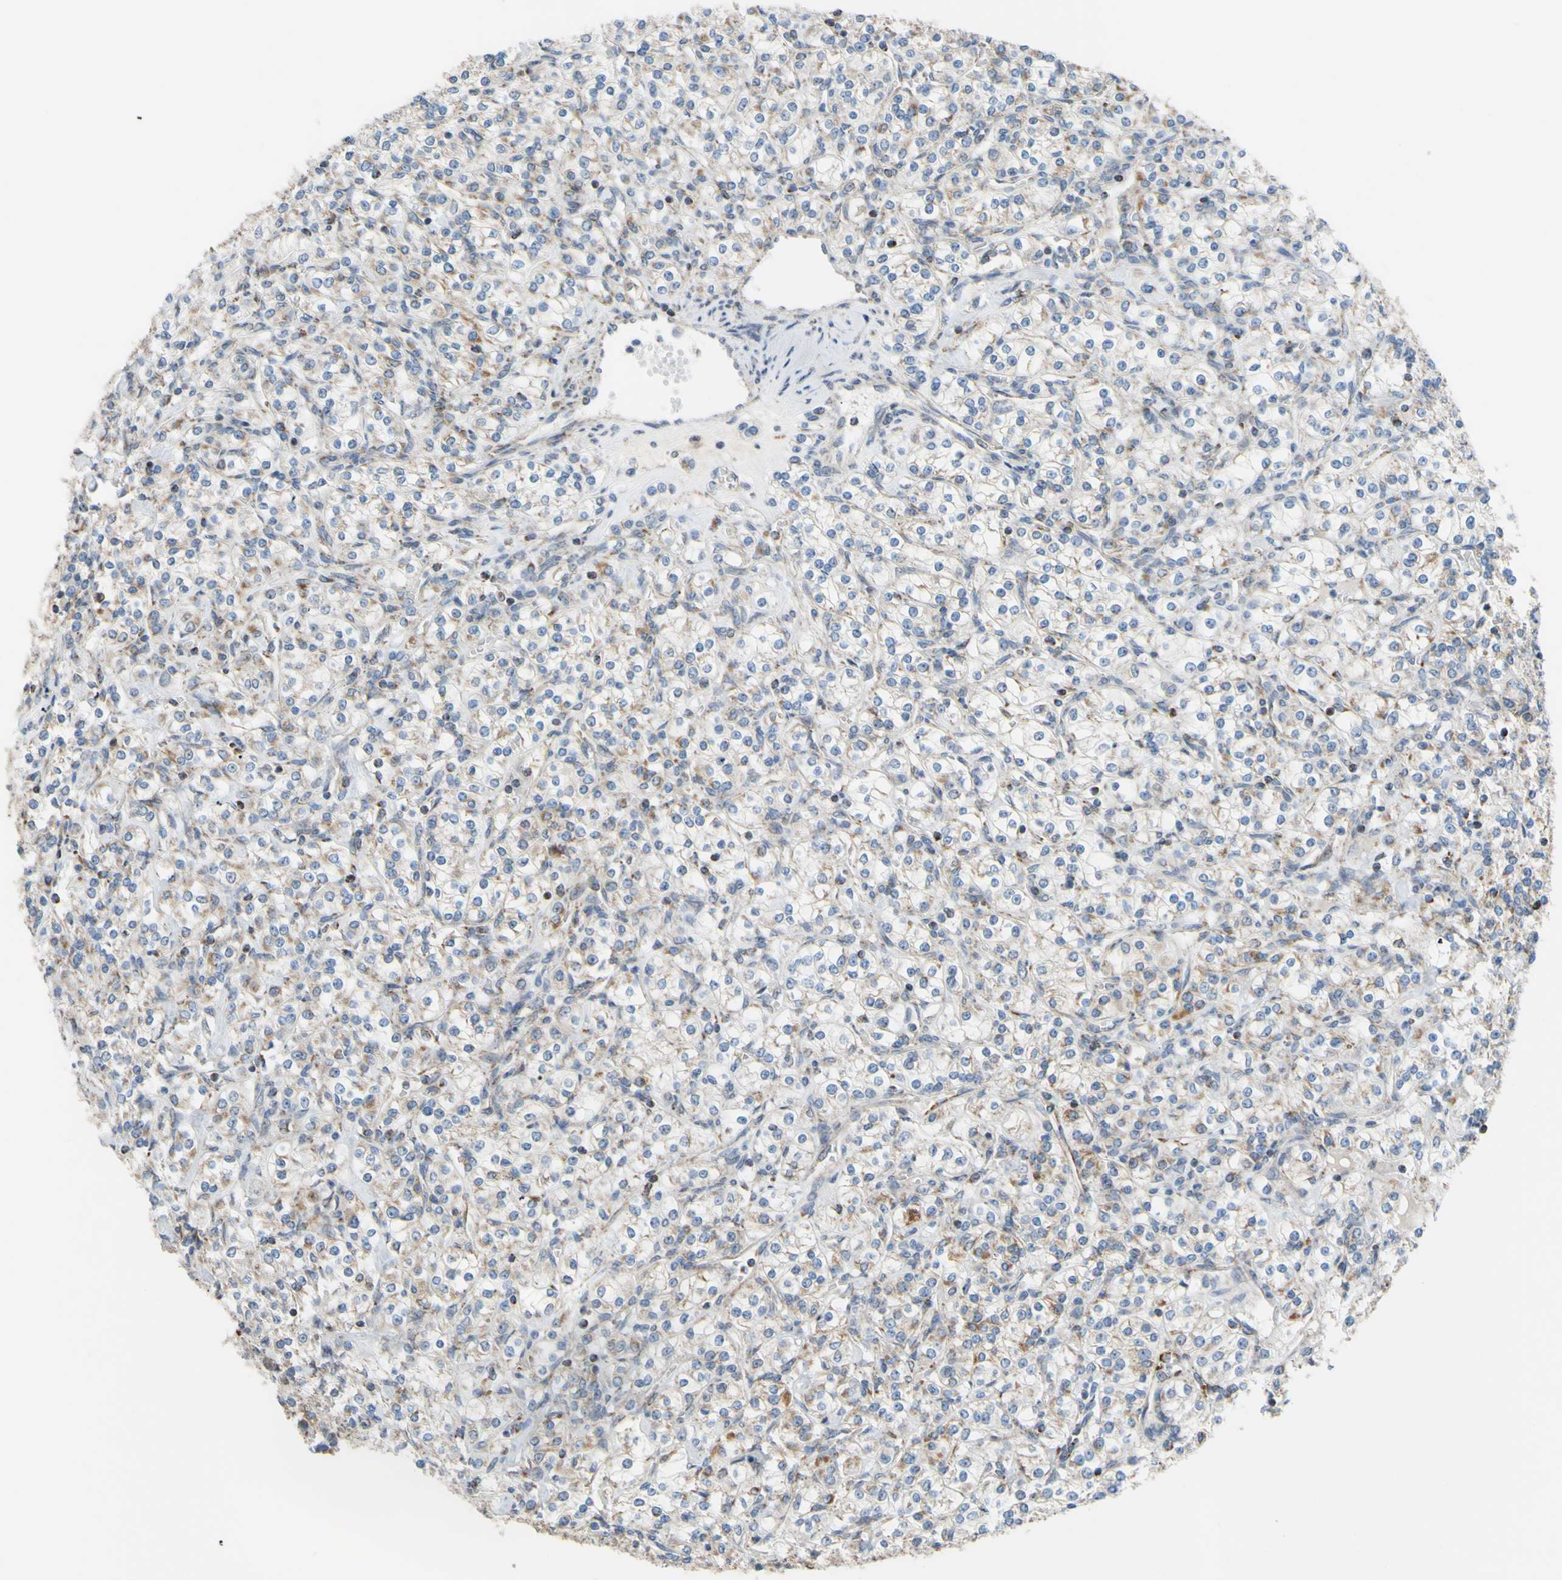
{"staining": {"intensity": "weak", "quantity": "<25%", "location": "cytoplasmic/membranous"}, "tissue": "renal cancer", "cell_type": "Tumor cells", "image_type": "cancer", "snomed": [{"axis": "morphology", "description": "Adenocarcinoma, NOS"}, {"axis": "topography", "description": "Kidney"}], "caption": "This is a photomicrograph of IHC staining of renal adenocarcinoma, which shows no staining in tumor cells.", "gene": "GLT8D1", "patient": {"sex": "male", "age": 77}}